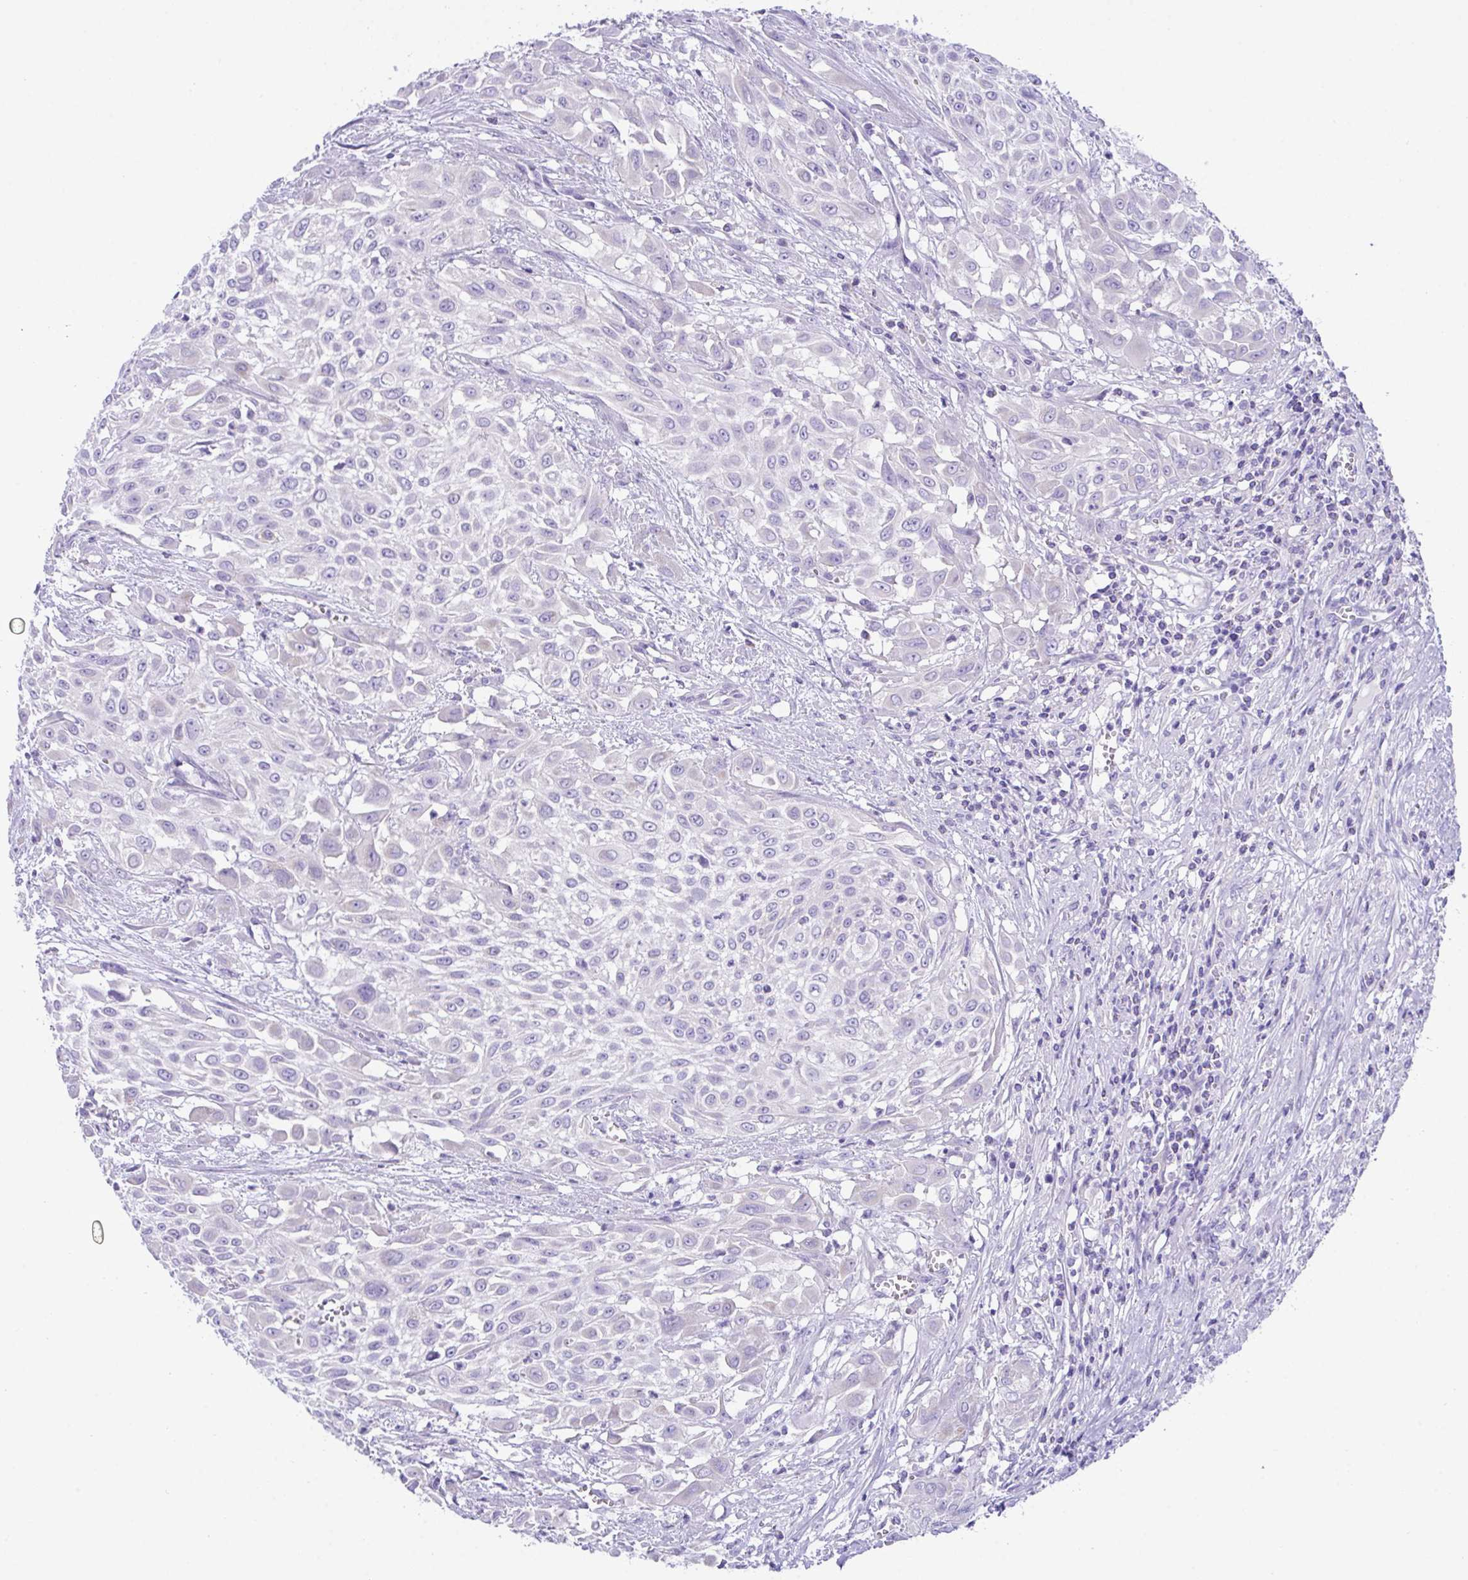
{"staining": {"intensity": "negative", "quantity": "none", "location": "none"}, "tissue": "urothelial cancer", "cell_type": "Tumor cells", "image_type": "cancer", "snomed": [{"axis": "morphology", "description": "Urothelial carcinoma, High grade"}, {"axis": "topography", "description": "Urinary bladder"}], "caption": "Urothelial carcinoma (high-grade) was stained to show a protein in brown. There is no significant staining in tumor cells.", "gene": "TMEM106B", "patient": {"sex": "male", "age": 57}}